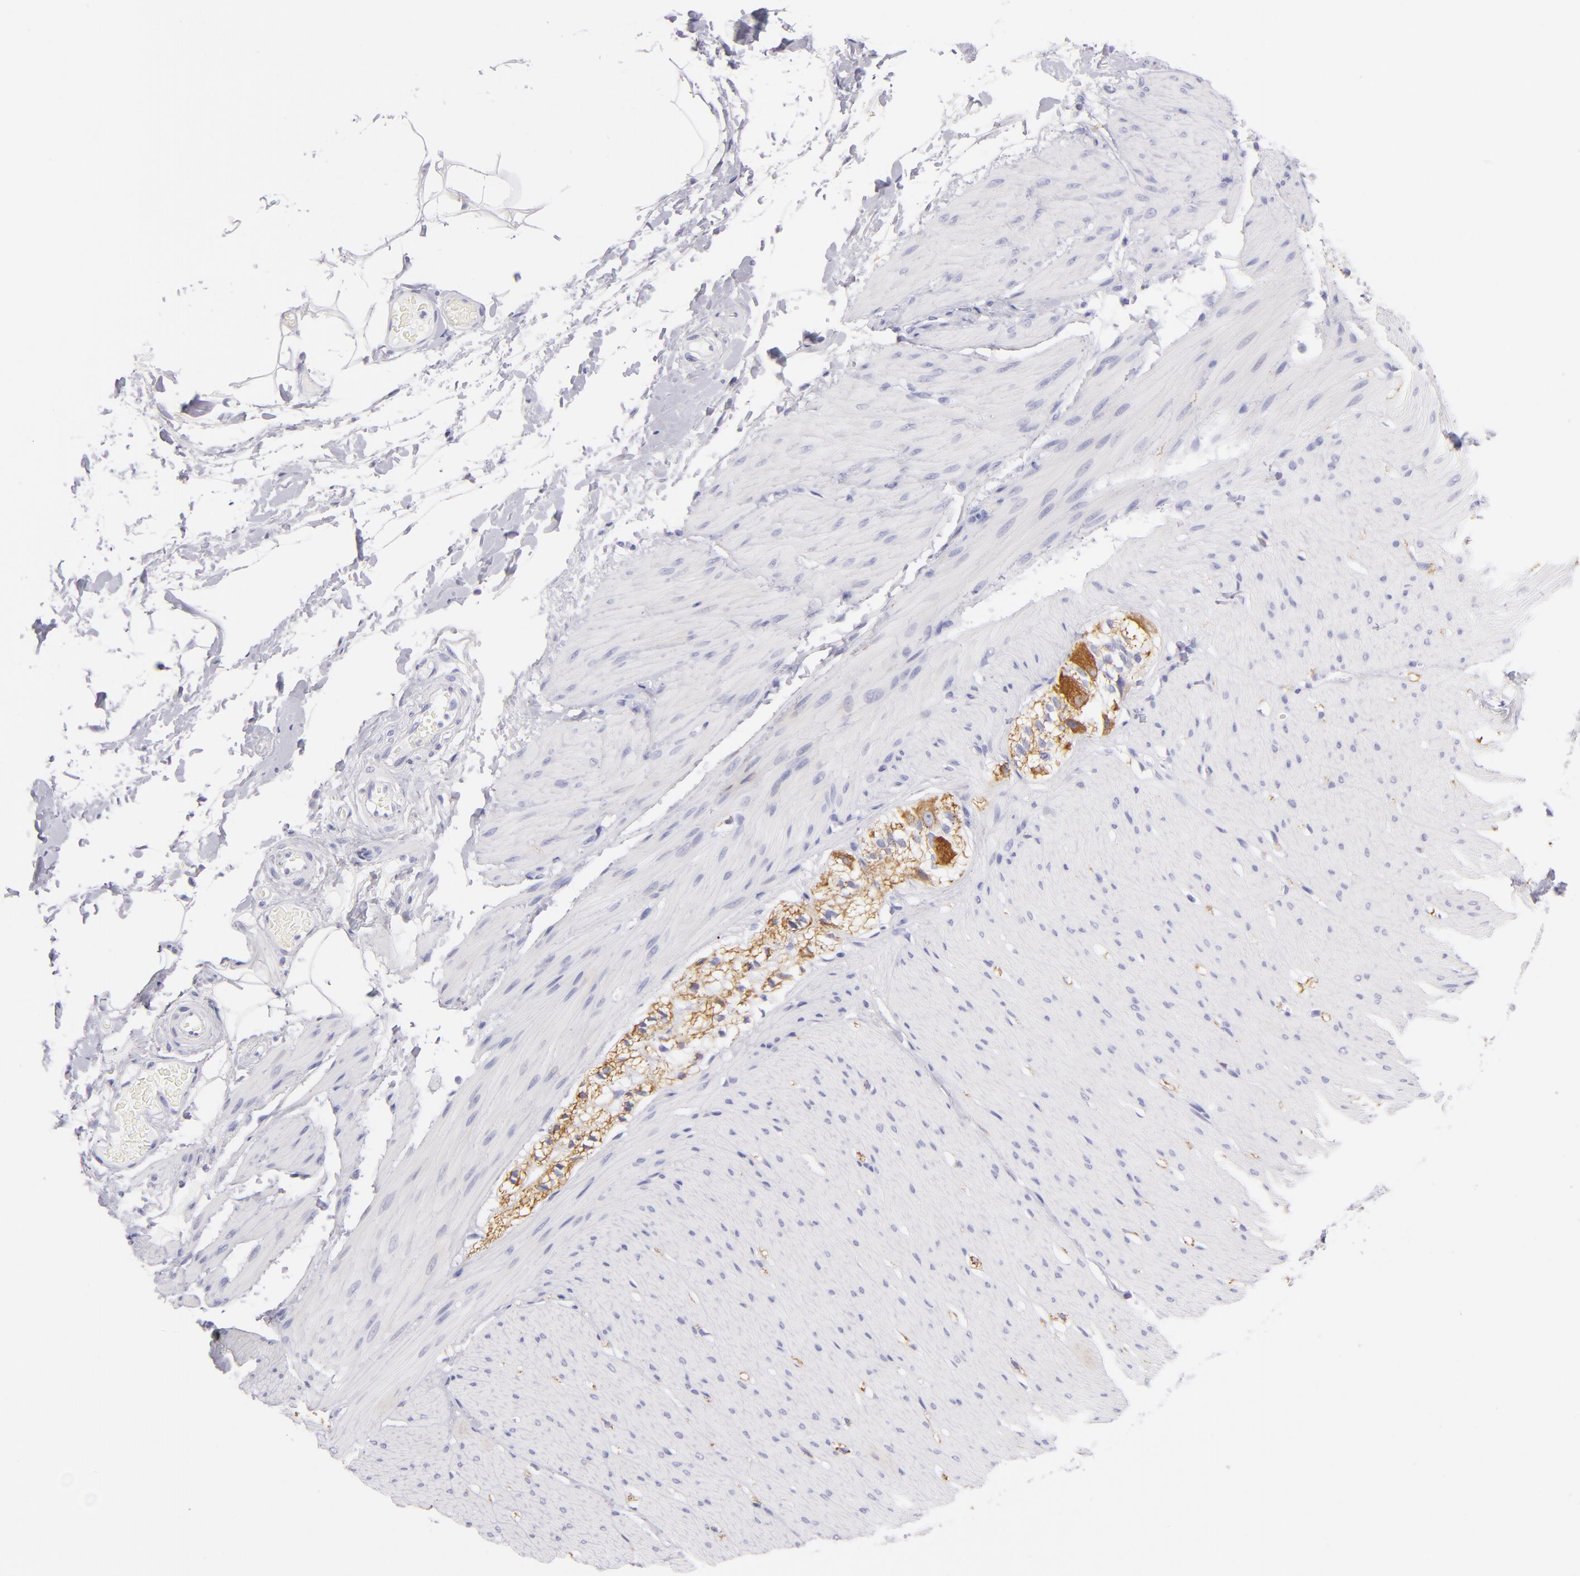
{"staining": {"intensity": "negative", "quantity": "none", "location": "none"}, "tissue": "smooth muscle", "cell_type": "Smooth muscle cells", "image_type": "normal", "snomed": [{"axis": "morphology", "description": "Normal tissue, NOS"}, {"axis": "topography", "description": "Smooth muscle"}, {"axis": "topography", "description": "Colon"}], "caption": "Smooth muscle cells are negative for brown protein staining in benign smooth muscle. The staining is performed using DAB (3,3'-diaminobenzidine) brown chromogen with nuclei counter-stained in using hematoxylin.", "gene": "PRPH", "patient": {"sex": "male", "age": 67}}